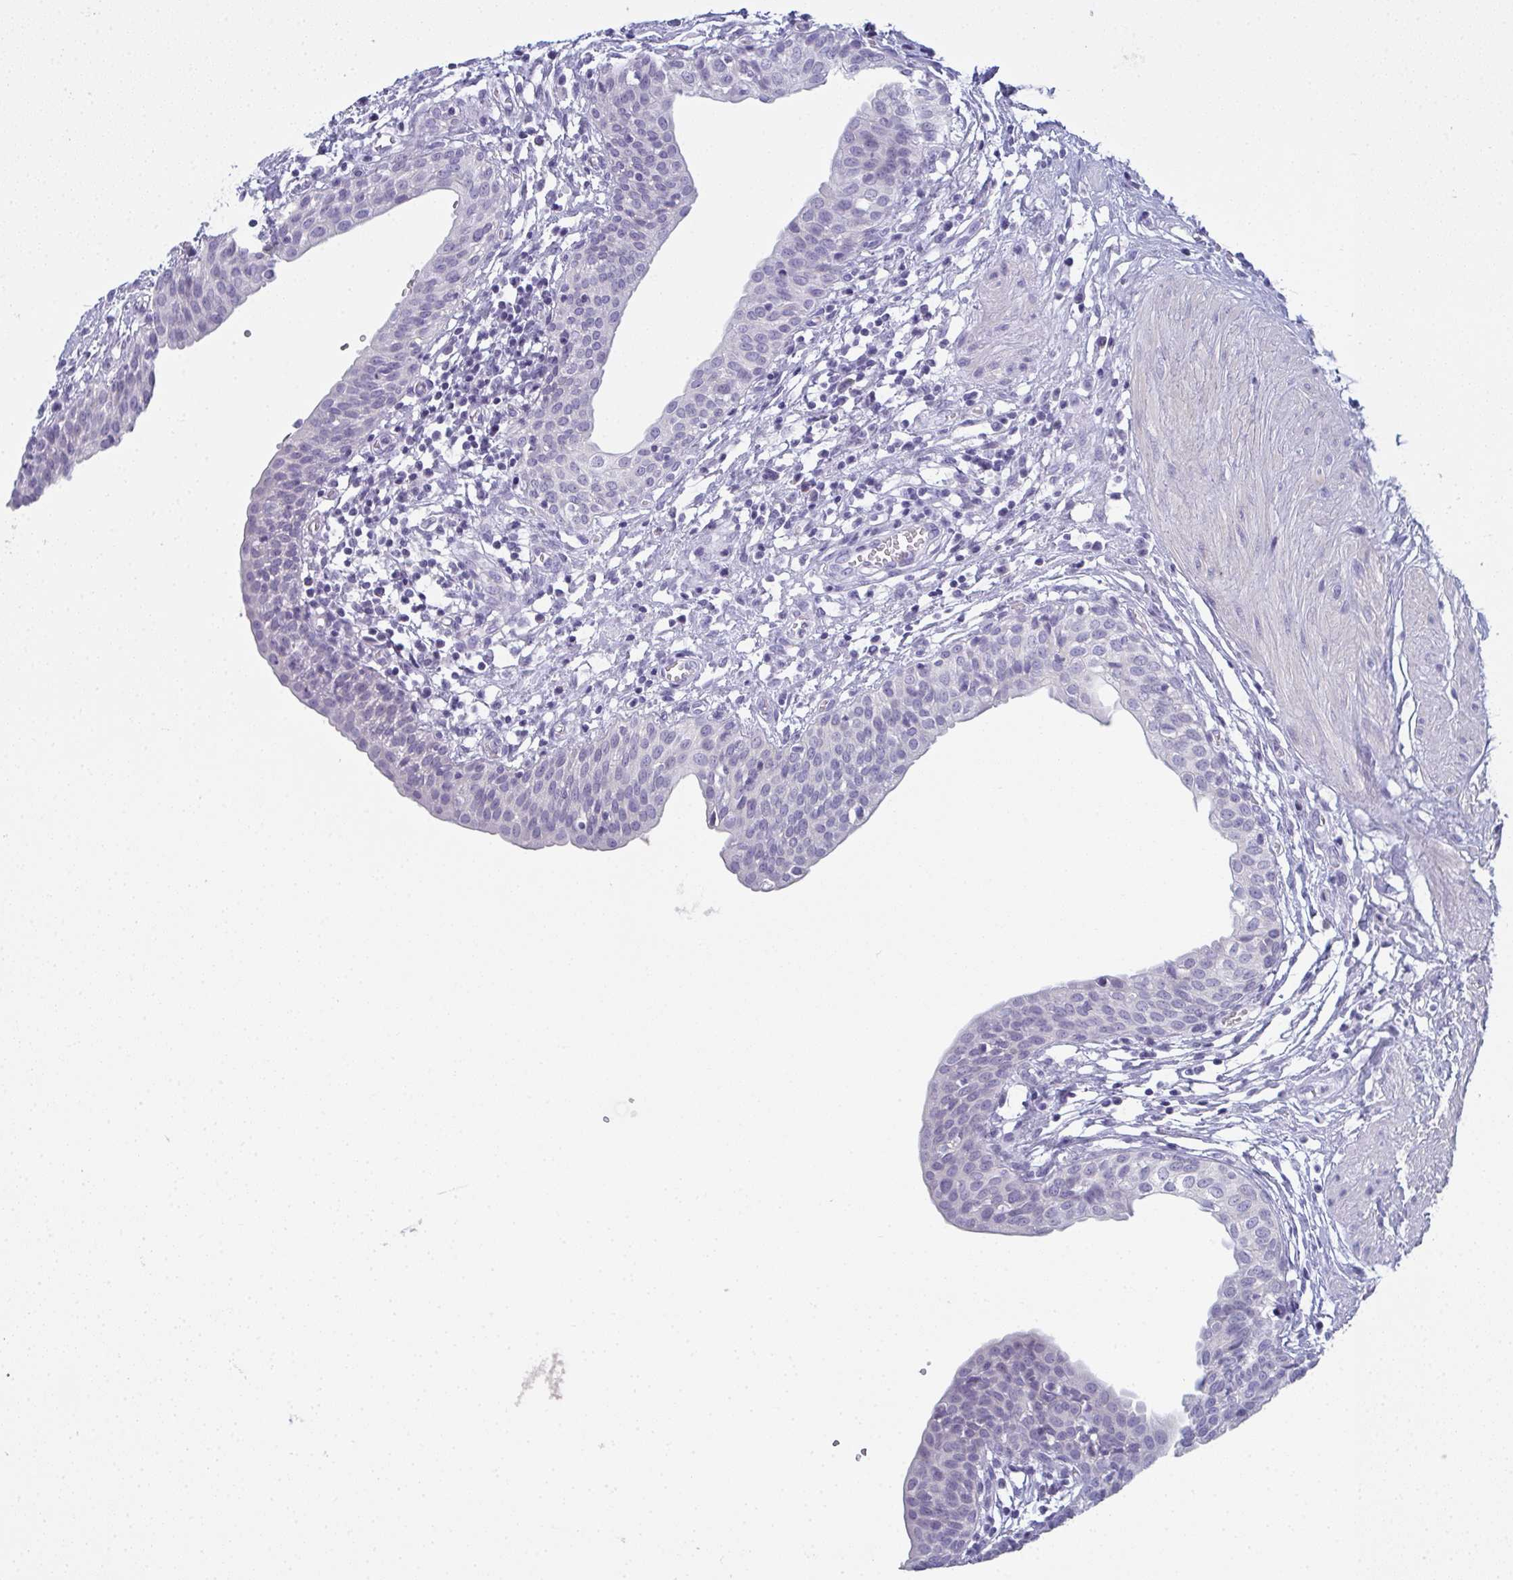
{"staining": {"intensity": "negative", "quantity": "none", "location": "none"}, "tissue": "urinary bladder", "cell_type": "Urothelial cells", "image_type": "normal", "snomed": [{"axis": "morphology", "description": "Normal tissue, NOS"}, {"axis": "topography", "description": "Urinary bladder"}], "caption": "There is no significant positivity in urothelial cells of urinary bladder. (Brightfield microscopy of DAB (3,3'-diaminobenzidine) immunohistochemistry (IHC) at high magnification).", "gene": "SLC36A2", "patient": {"sex": "male", "age": 55}}